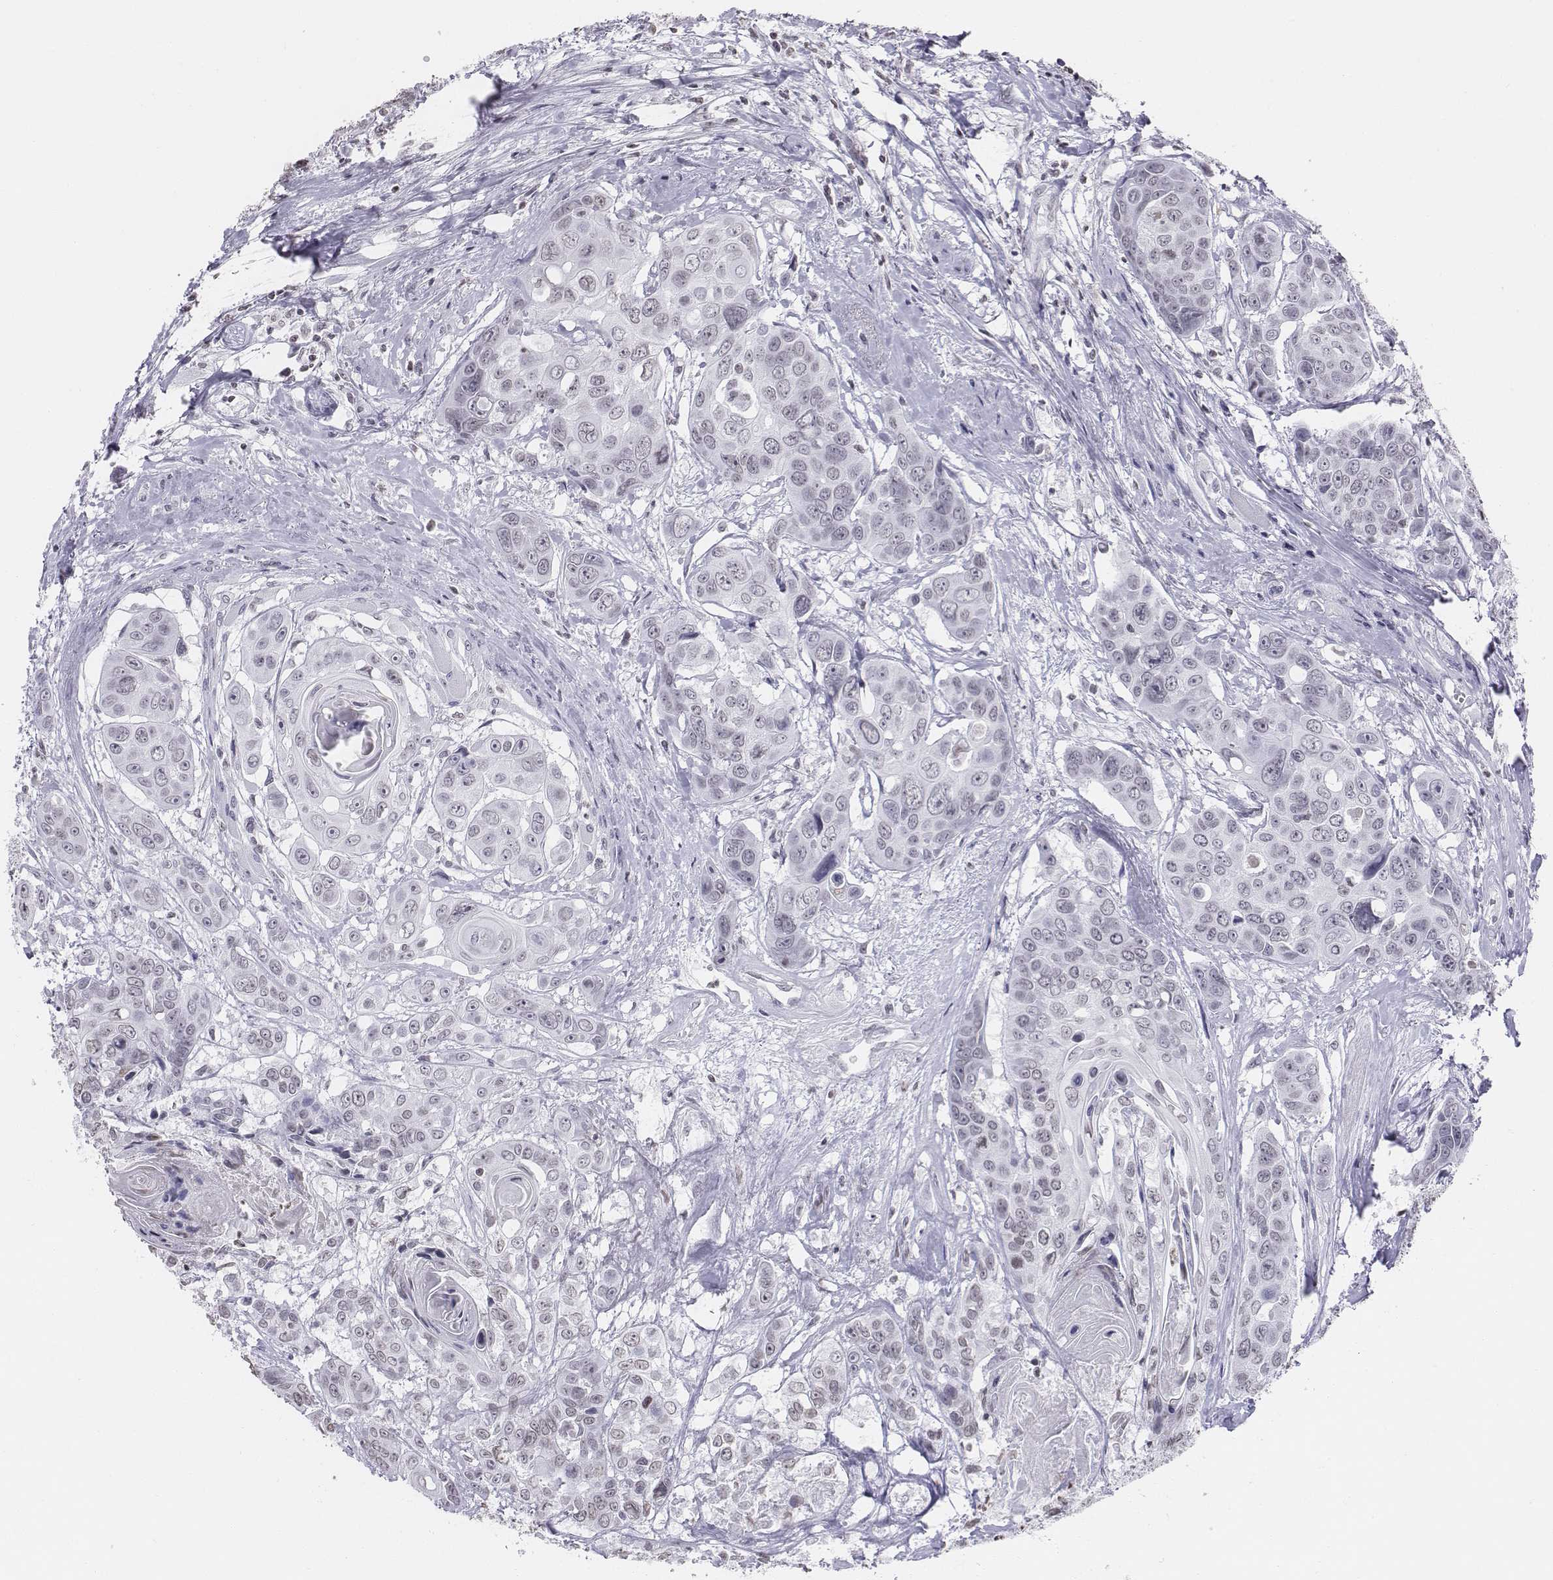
{"staining": {"intensity": "negative", "quantity": "none", "location": "none"}, "tissue": "head and neck cancer", "cell_type": "Tumor cells", "image_type": "cancer", "snomed": [{"axis": "morphology", "description": "Squamous cell carcinoma, NOS"}, {"axis": "topography", "description": "Oral tissue"}, {"axis": "topography", "description": "Head-Neck"}], "caption": "Head and neck squamous cell carcinoma was stained to show a protein in brown. There is no significant expression in tumor cells.", "gene": "BARHL1", "patient": {"sex": "male", "age": 56}}